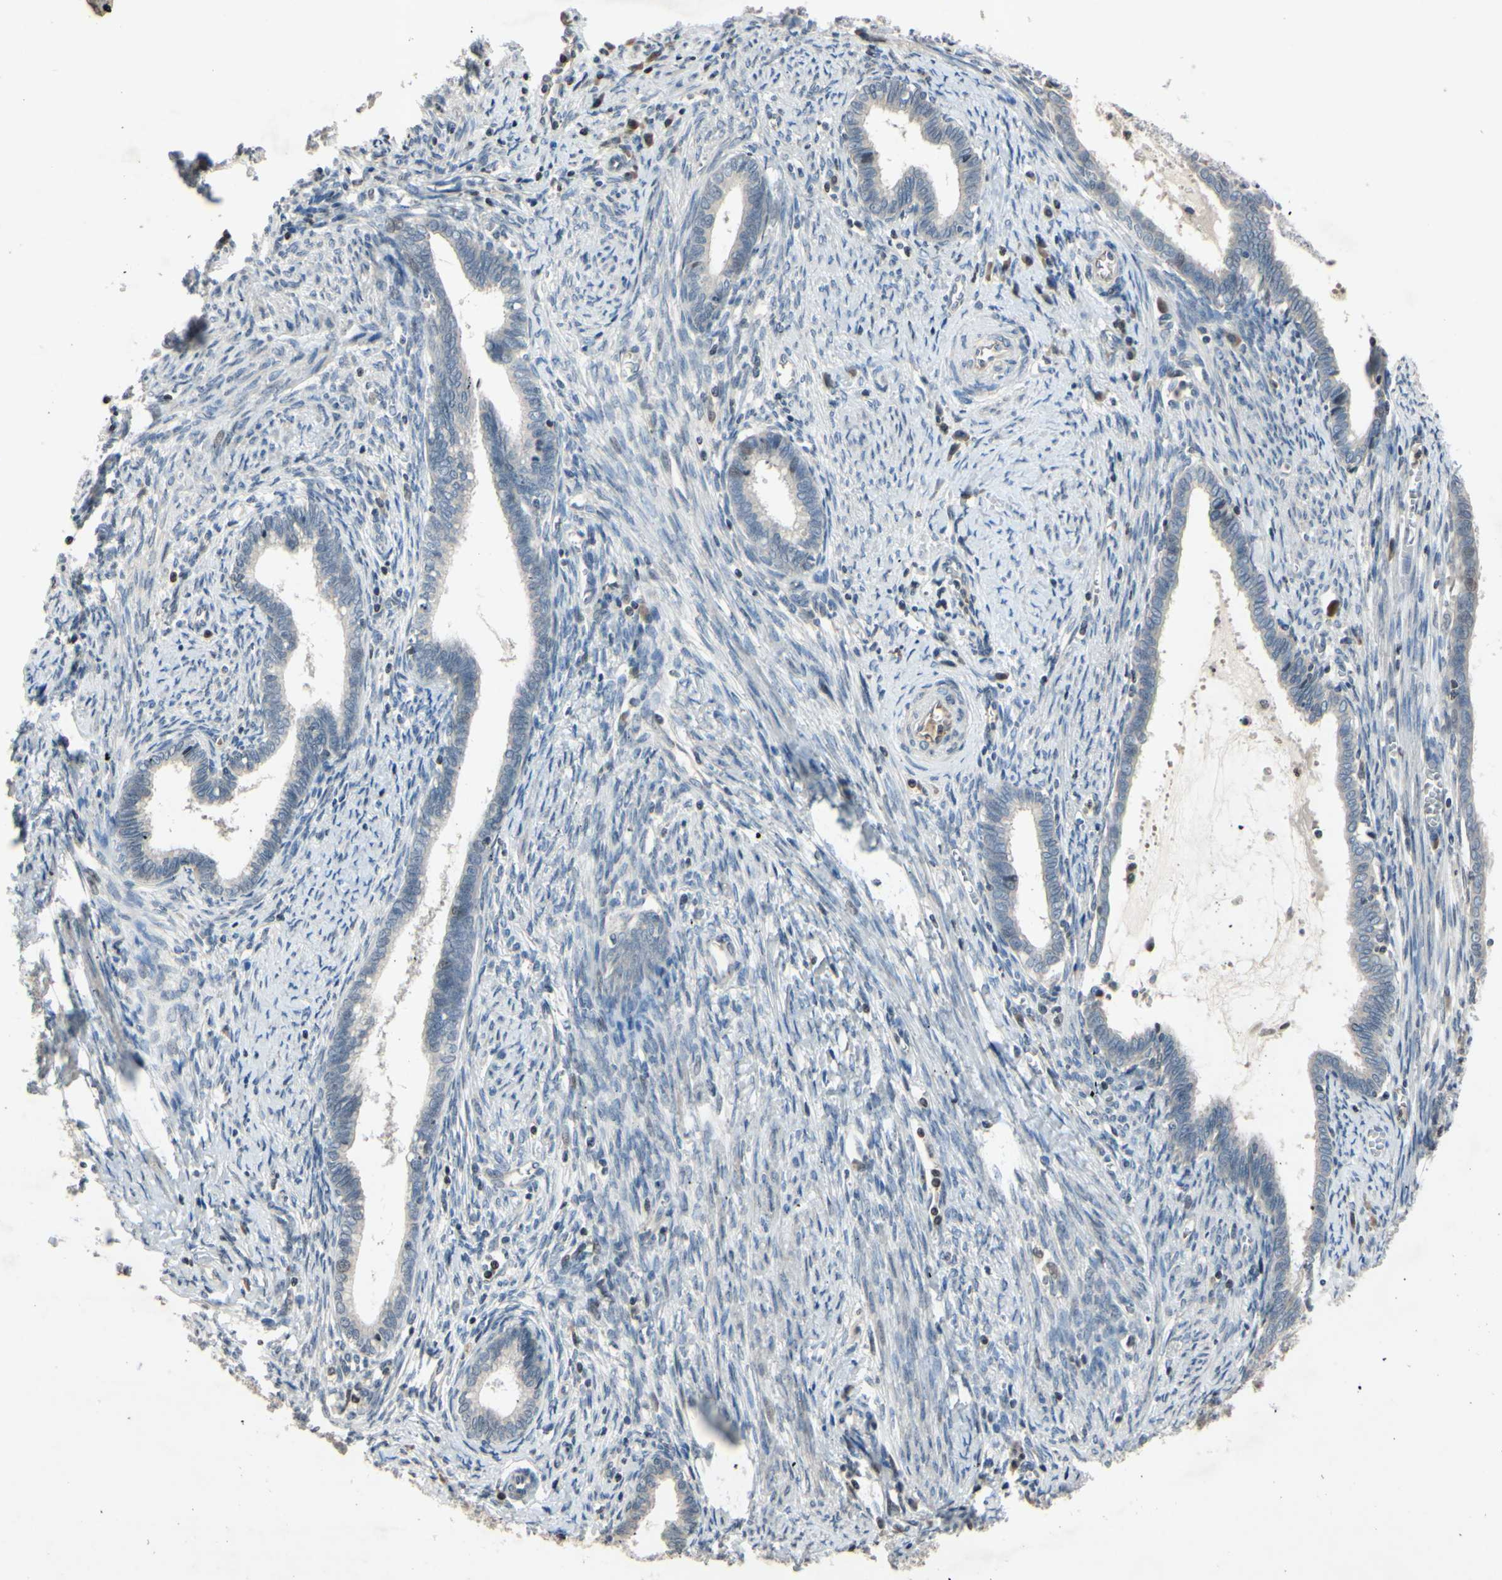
{"staining": {"intensity": "negative", "quantity": "none", "location": "none"}, "tissue": "cervical cancer", "cell_type": "Tumor cells", "image_type": "cancer", "snomed": [{"axis": "morphology", "description": "Adenocarcinoma, NOS"}, {"axis": "topography", "description": "Cervix"}], "caption": "Adenocarcinoma (cervical) was stained to show a protein in brown. There is no significant positivity in tumor cells. (Brightfield microscopy of DAB IHC at high magnification).", "gene": "ARG1", "patient": {"sex": "female", "age": 44}}